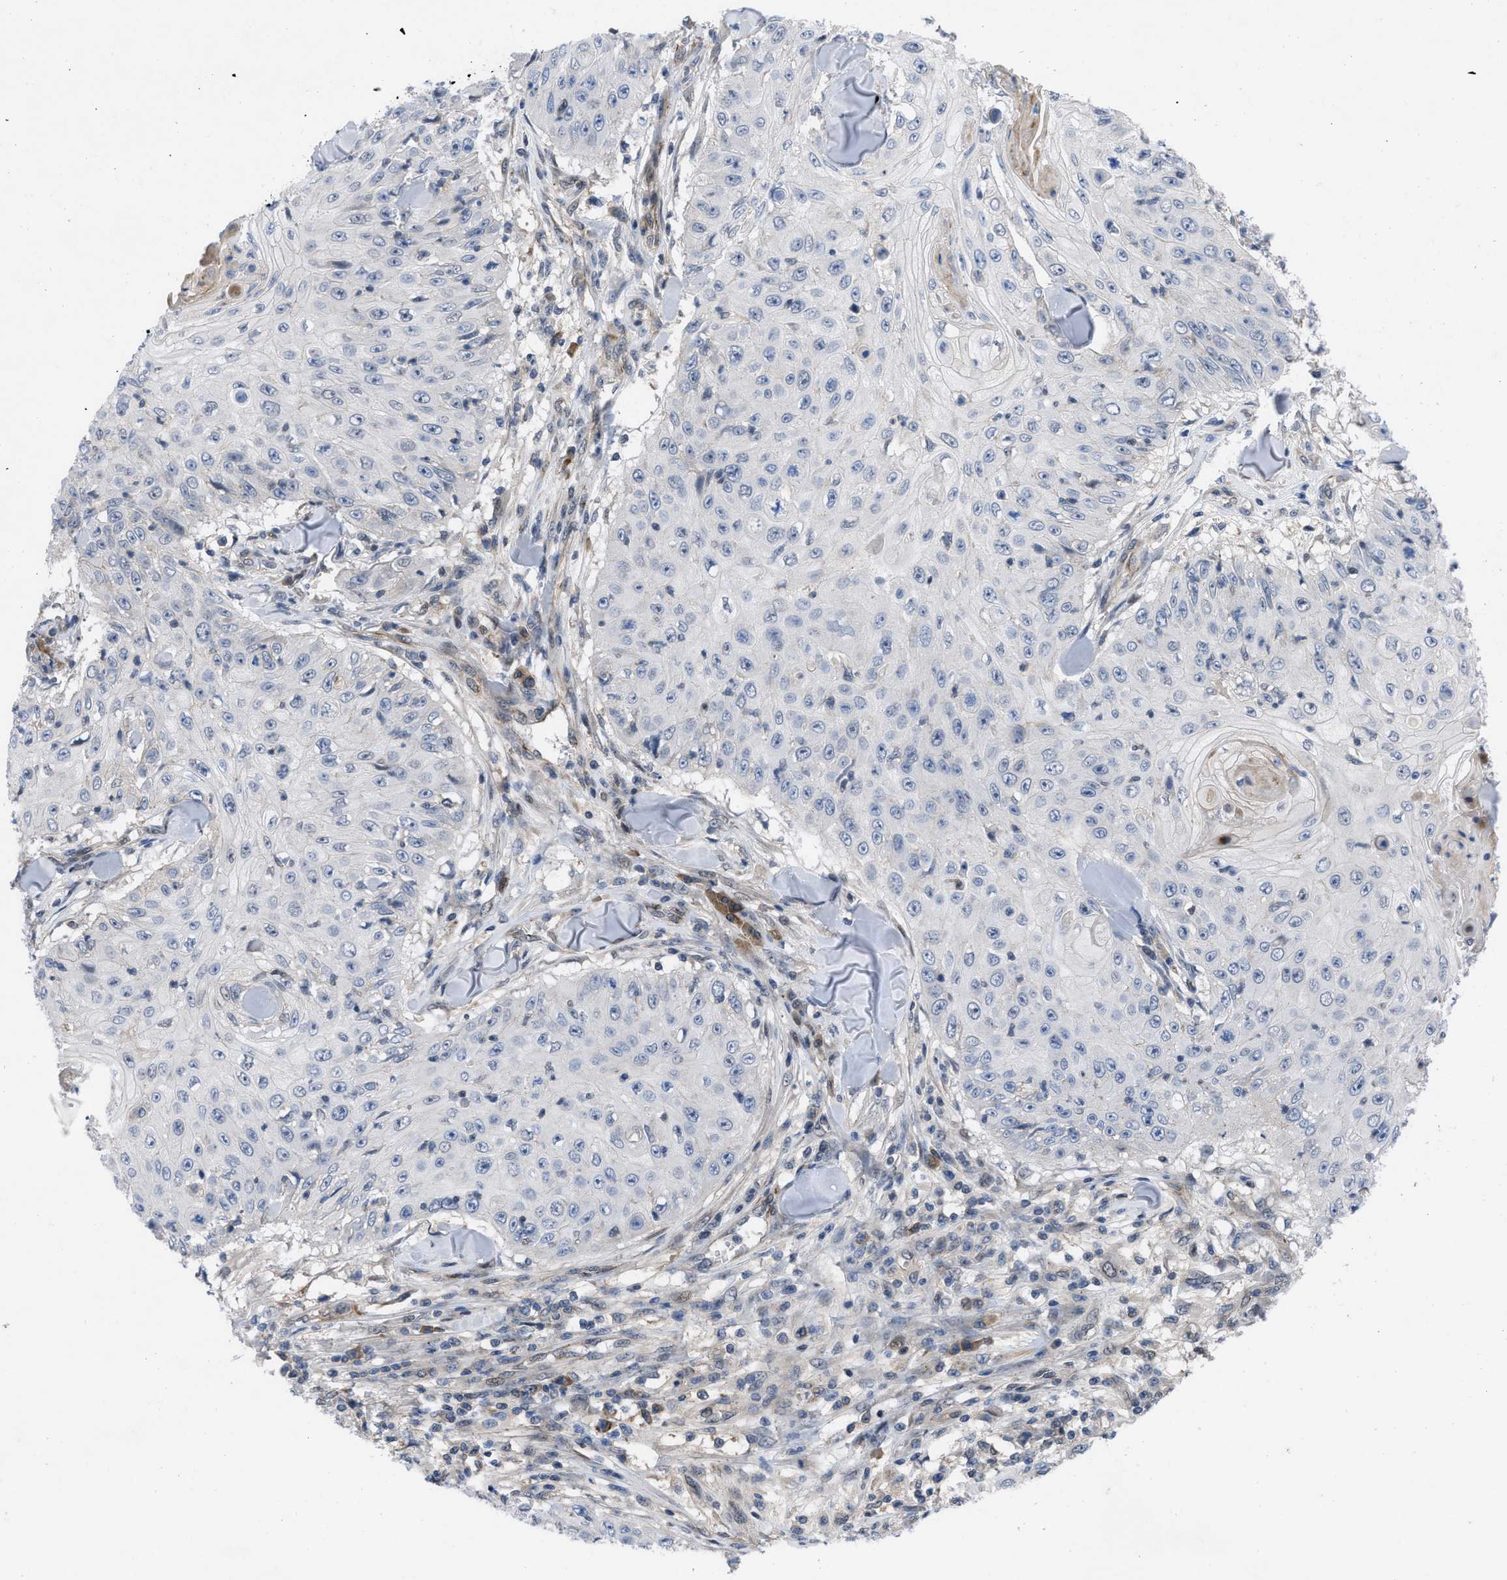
{"staining": {"intensity": "negative", "quantity": "none", "location": "none"}, "tissue": "skin cancer", "cell_type": "Tumor cells", "image_type": "cancer", "snomed": [{"axis": "morphology", "description": "Squamous cell carcinoma, NOS"}, {"axis": "topography", "description": "Skin"}], "caption": "The photomicrograph shows no staining of tumor cells in skin cancer (squamous cell carcinoma). (DAB (3,3'-diaminobenzidine) immunohistochemistry, high magnification).", "gene": "IL17RE", "patient": {"sex": "male", "age": 86}}